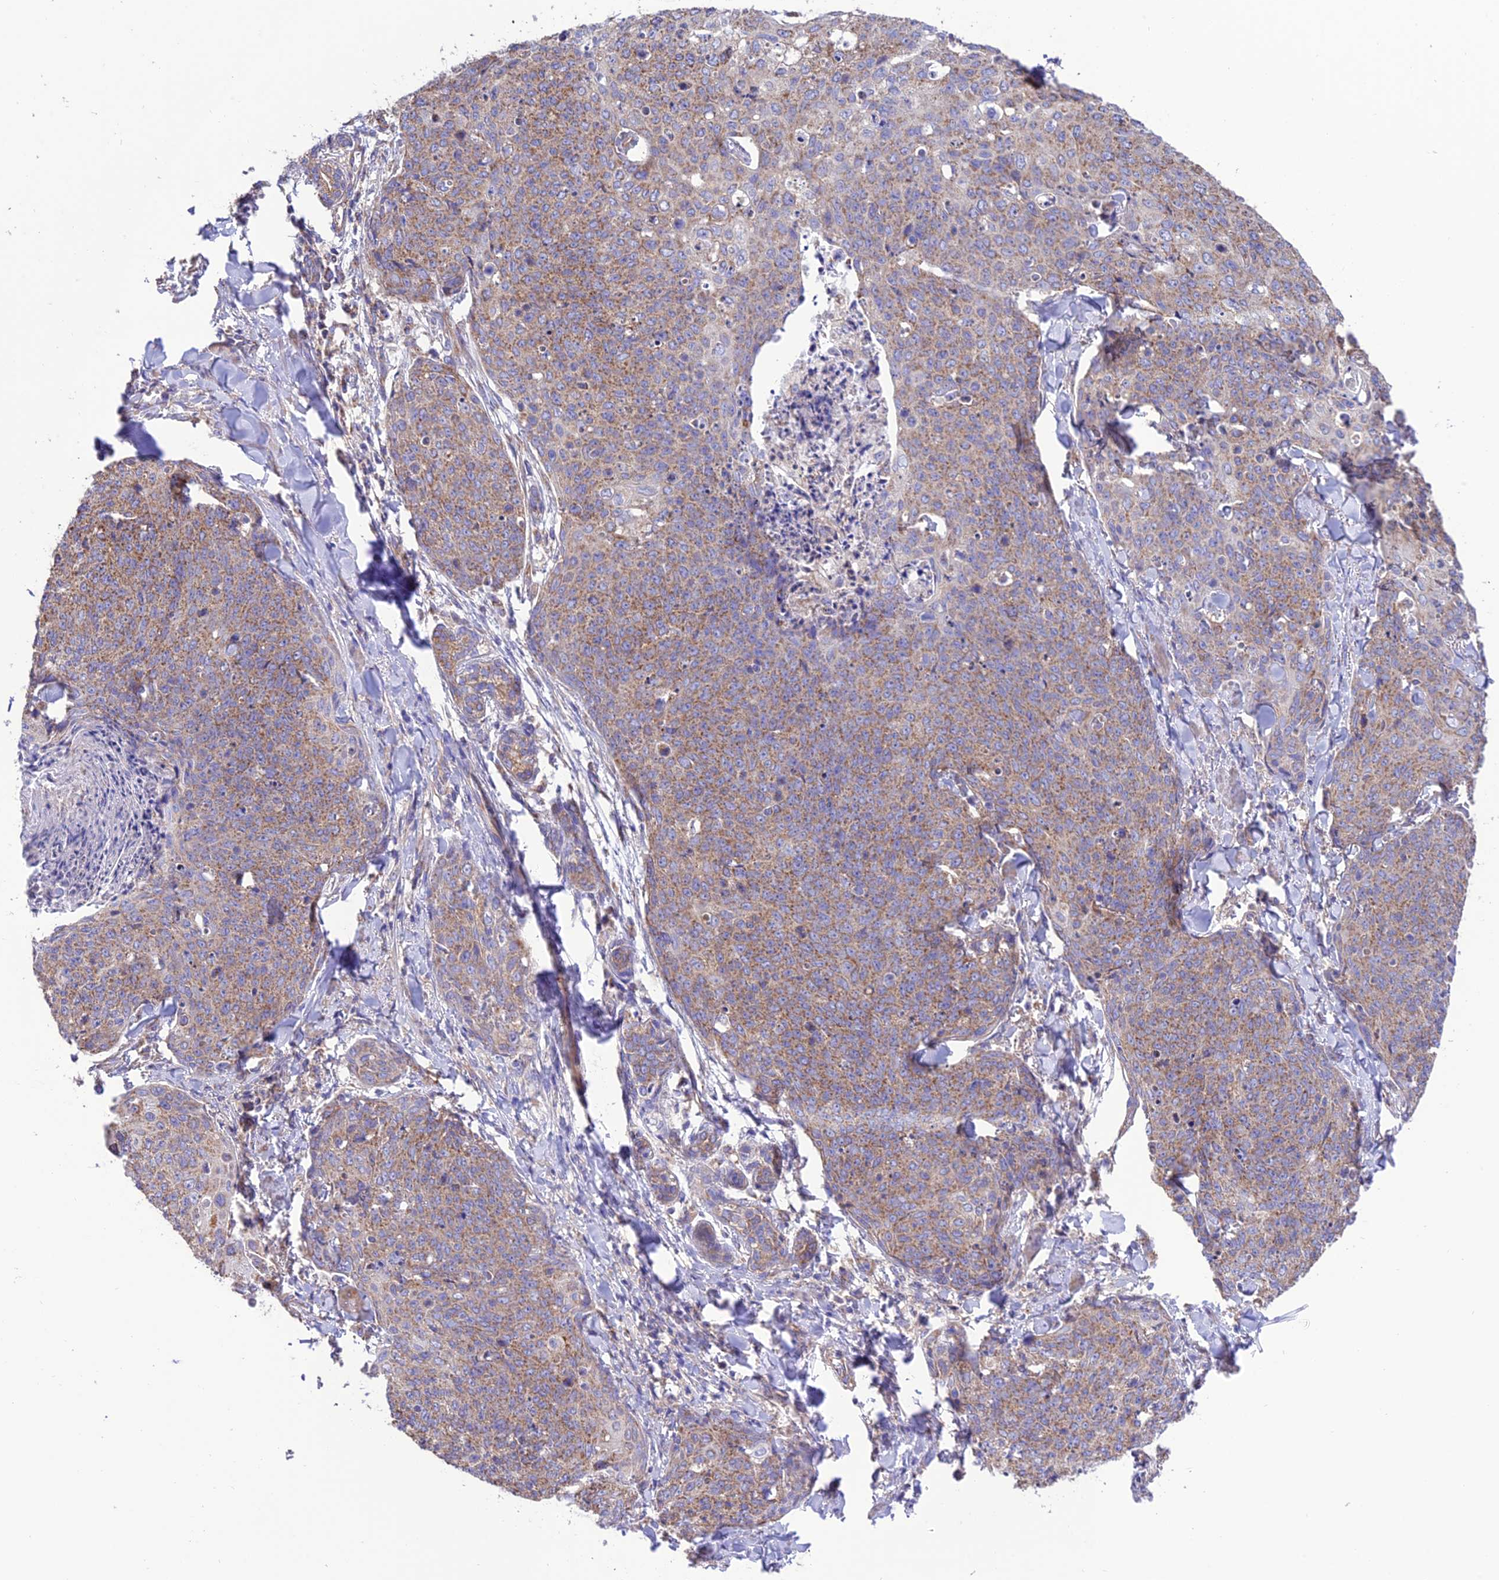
{"staining": {"intensity": "moderate", "quantity": ">75%", "location": "cytoplasmic/membranous"}, "tissue": "skin cancer", "cell_type": "Tumor cells", "image_type": "cancer", "snomed": [{"axis": "morphology", "description": "Squamous cell carcinoma, NOS"}, {"axis": "topography", "description": "Skin"}, {"axis": "topography", "description": "Vulva"}], "caption": "Human skin squamous cell carcinoma stained with a protein marker displays moderate staining in tumor cells.", "gene": "MAP3K12", "patient": {"sex": "female", "age": 85}}